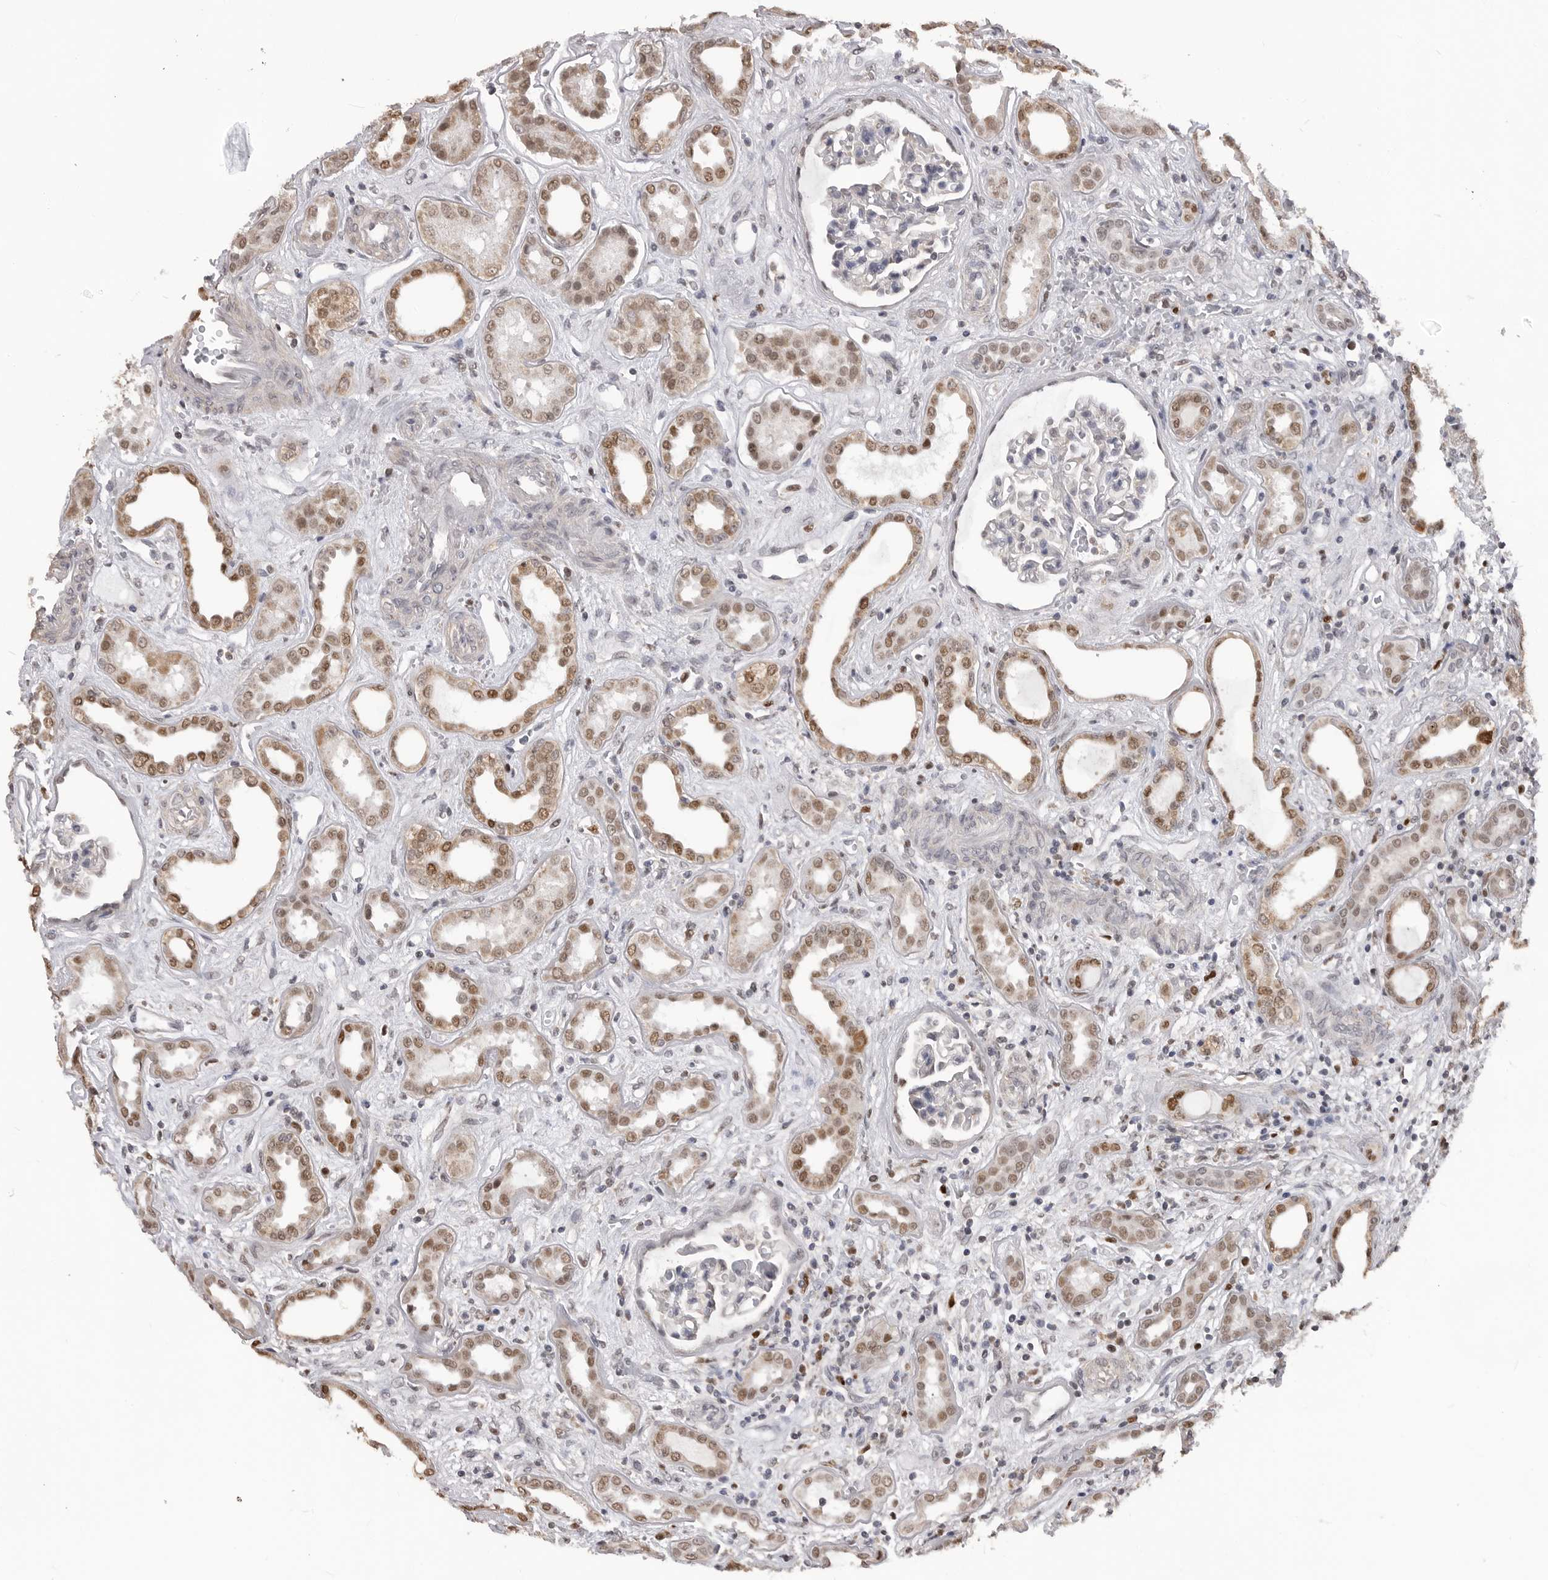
{"staining": {"intensity": "negative", "quantity": "none", "location": "none"}, "tissue": "kidney", "cell_type": "Cells in glomeruli", "image_type": "normal", "snomed": [{"axis": "morphology", "description": "Normal tissue, NOS"}, {"axis": "topography", "description": "Kidney"}], "caption": "There is no significant positivity in cells in glomeruli of kidney. Nuclei are stained in blue.", "gene": "SMARCC1", "patient": {"sex": "male", "age": 59}}